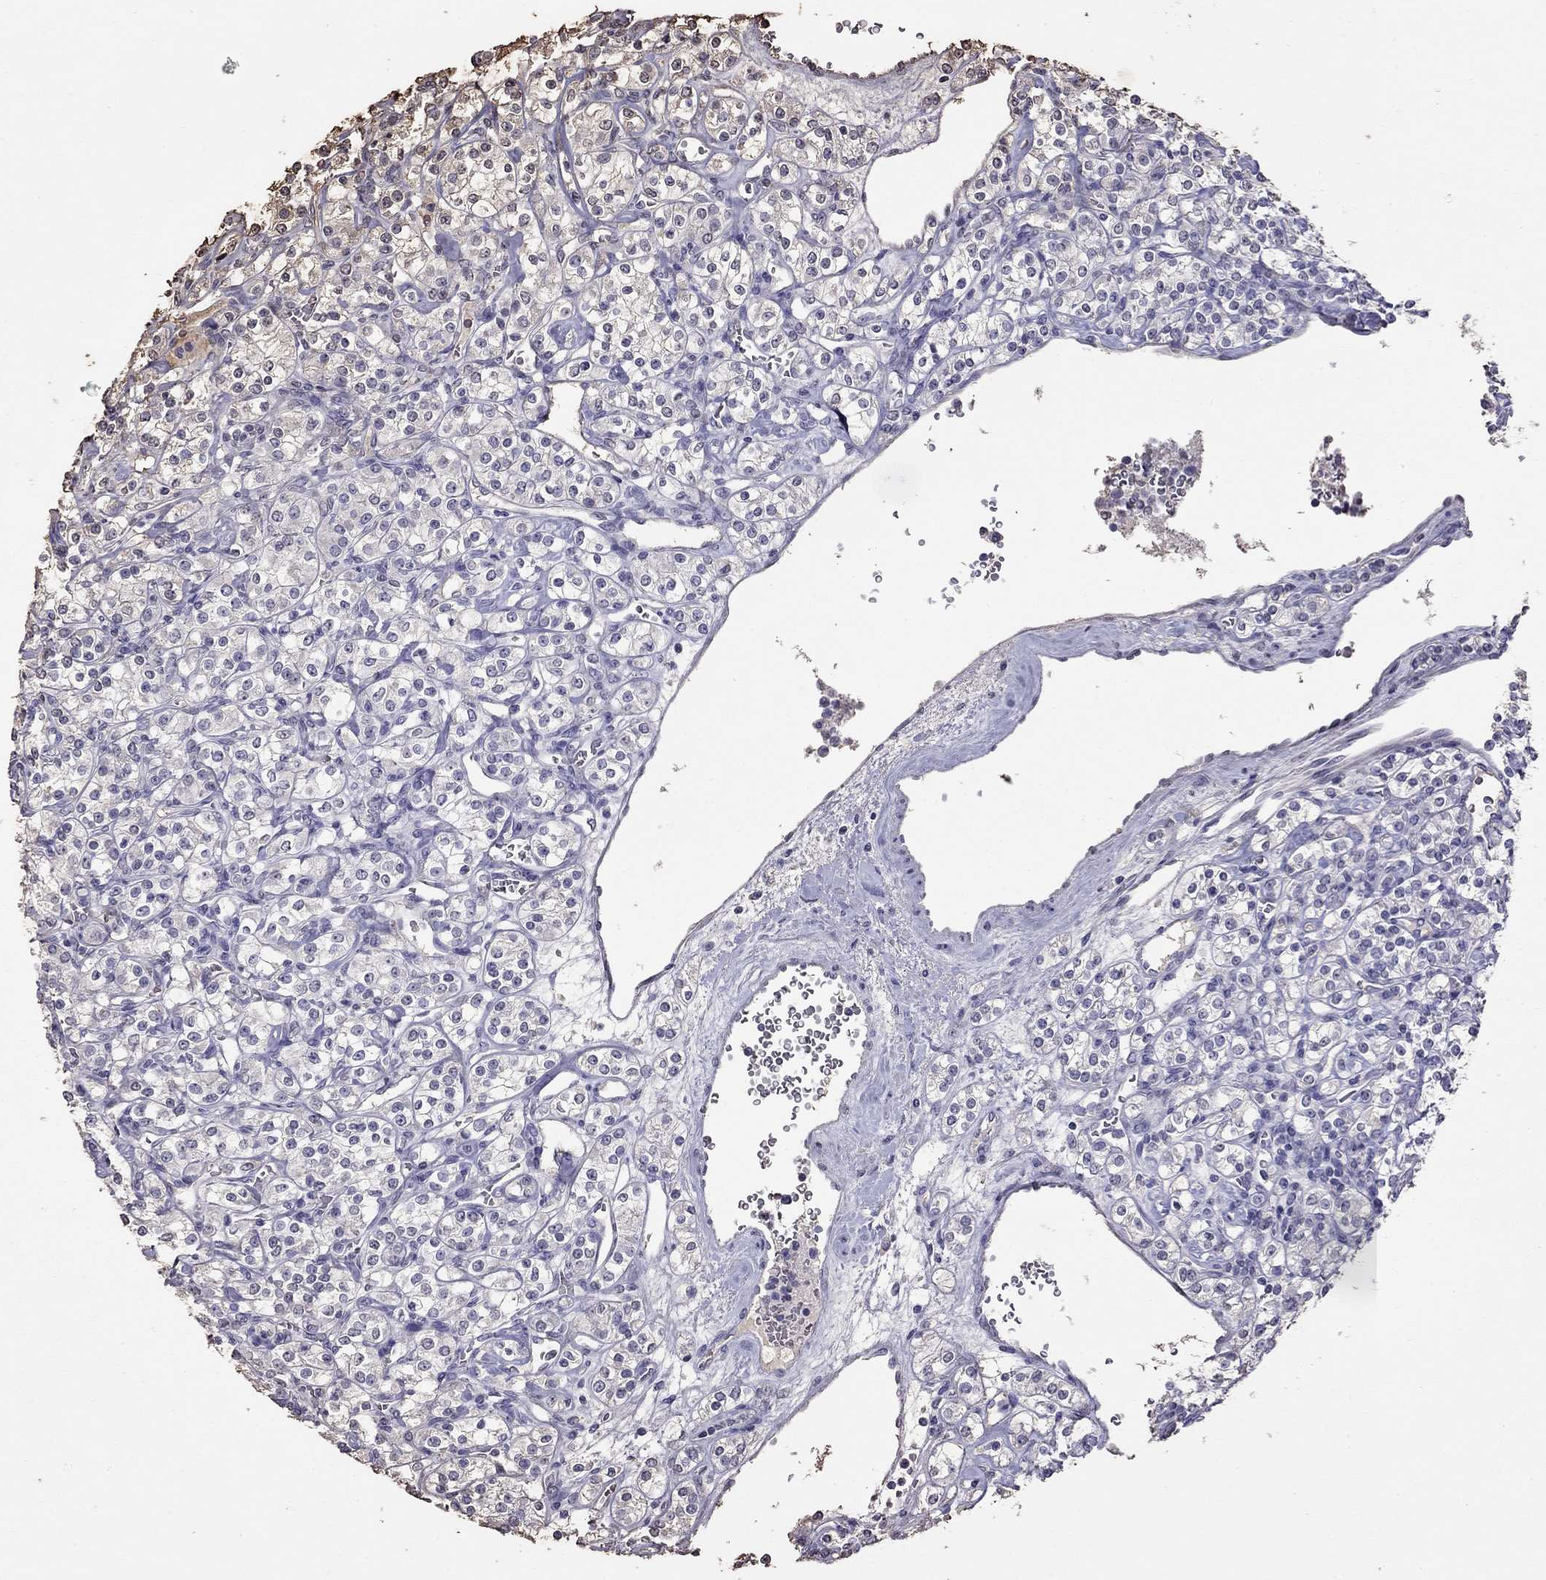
{"staining": {"intensity": "negative", "quantity": "none", "location": "none"}, "tissue": "renal cancer", "cell_type": "Tumor cells", "image_type": "cancer", "snomed": [{"axis": "morphology", "description": "Adenocarcinoma, NOS"}, {"axis": "topography", "description": "Kidney"}], "caption": "DAB immunohistochemical staining of human renal cancer demonstrates no significant staining in tumor cells. (Brightfield microscopy of DAB immunohistochemistry (IHC) at high magnification).", "gene": "SUN3", "patient": {"sex": "male", "age": 77}}